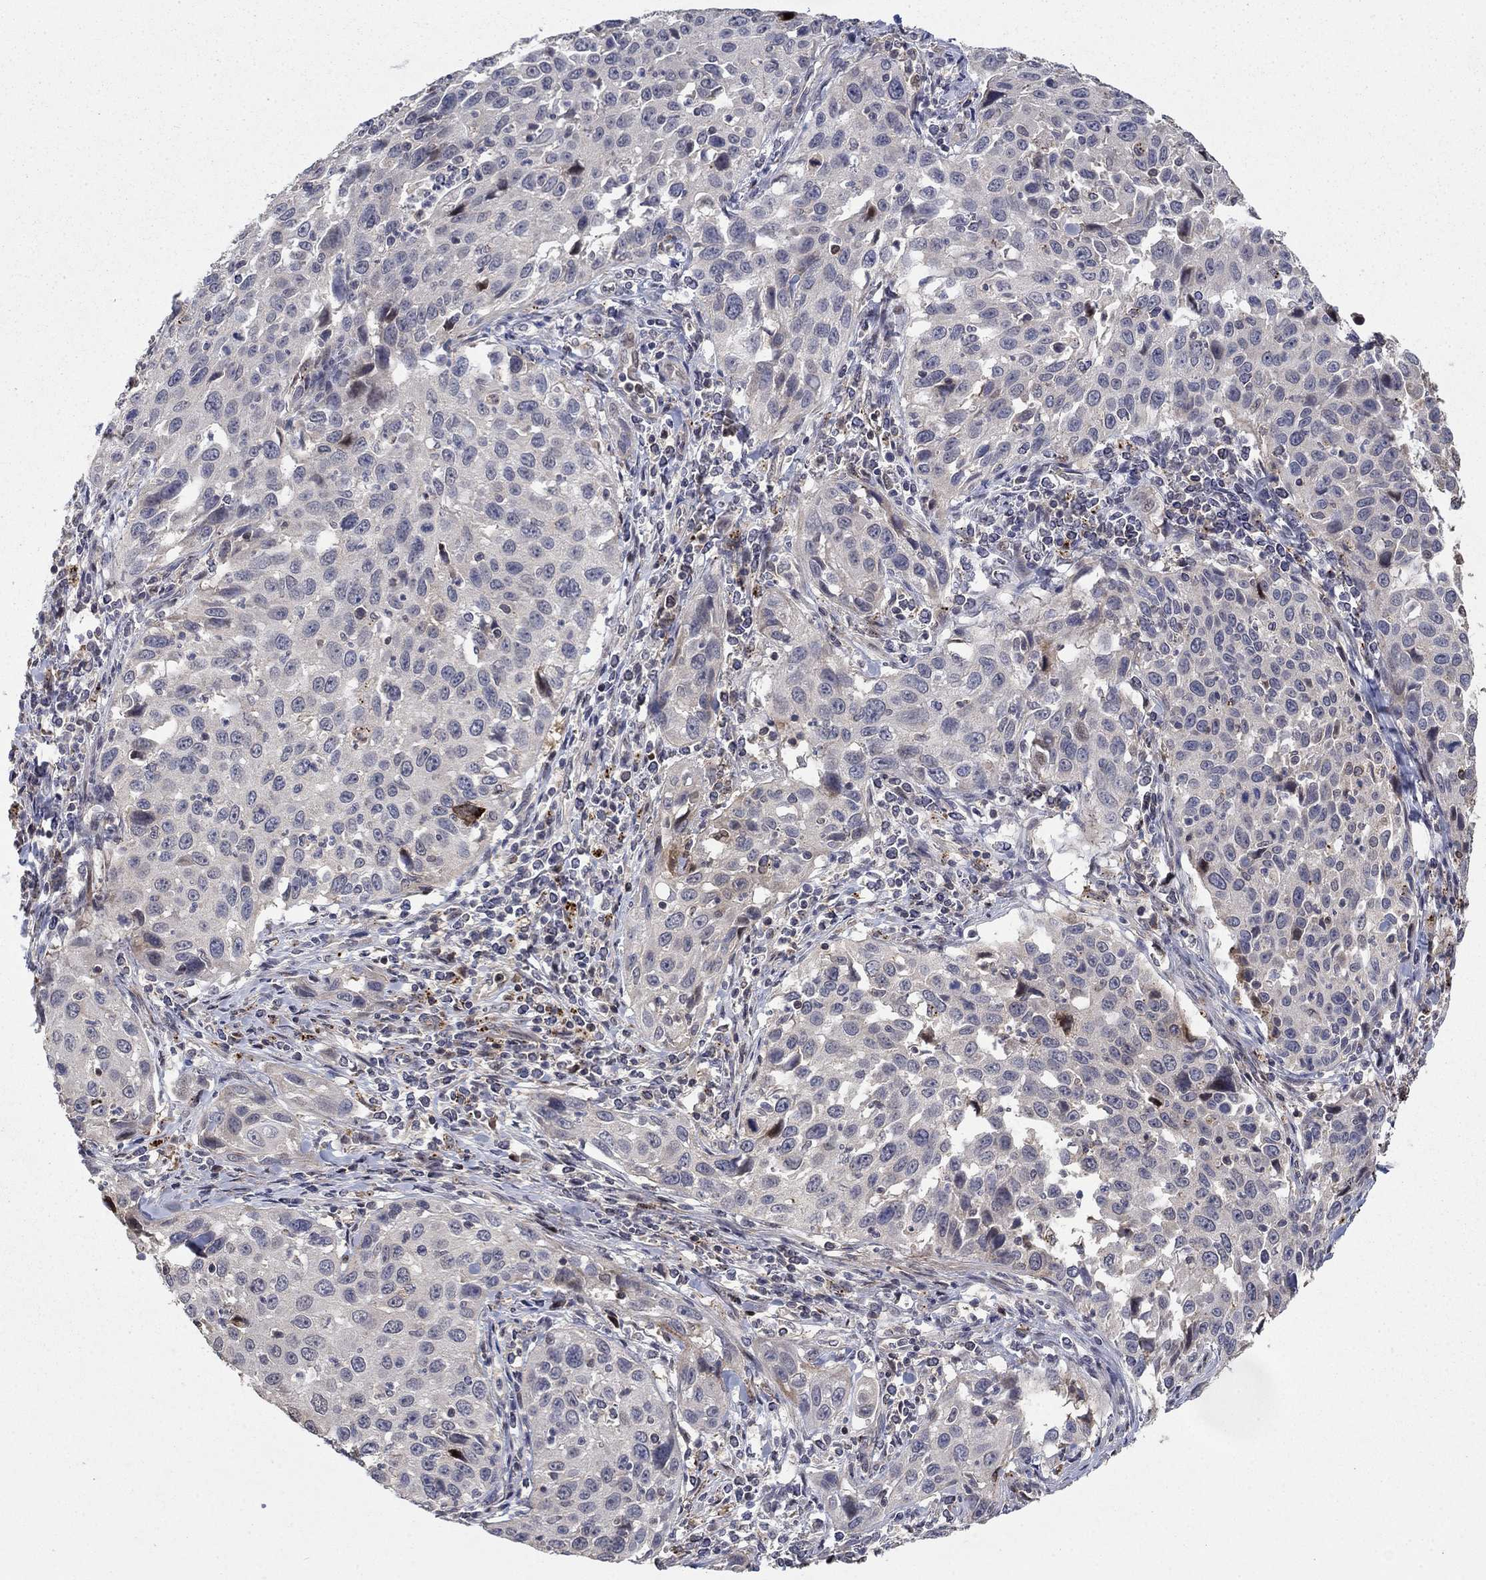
{"staining": {"intensity": "negative", "quantity": "none", "location": "none"}, "tissue": "cervical cancer", "cell_type": "Tumor cells", "image_type": "cancer", "snomed": [{"axis": "morphology", "description": "Squamous cell carcinoma, NOS"}, {"axis": "topography", "description": "Cervix"}], "caption": "IHC image of neoplastic tissue: human cervical cancer (squamous cell carcinoma) stained with DAB reveals no significant protein expression in tumor cells.", "gene": "LPCAT4", "patient": {"sex": "female", "age": 26}}